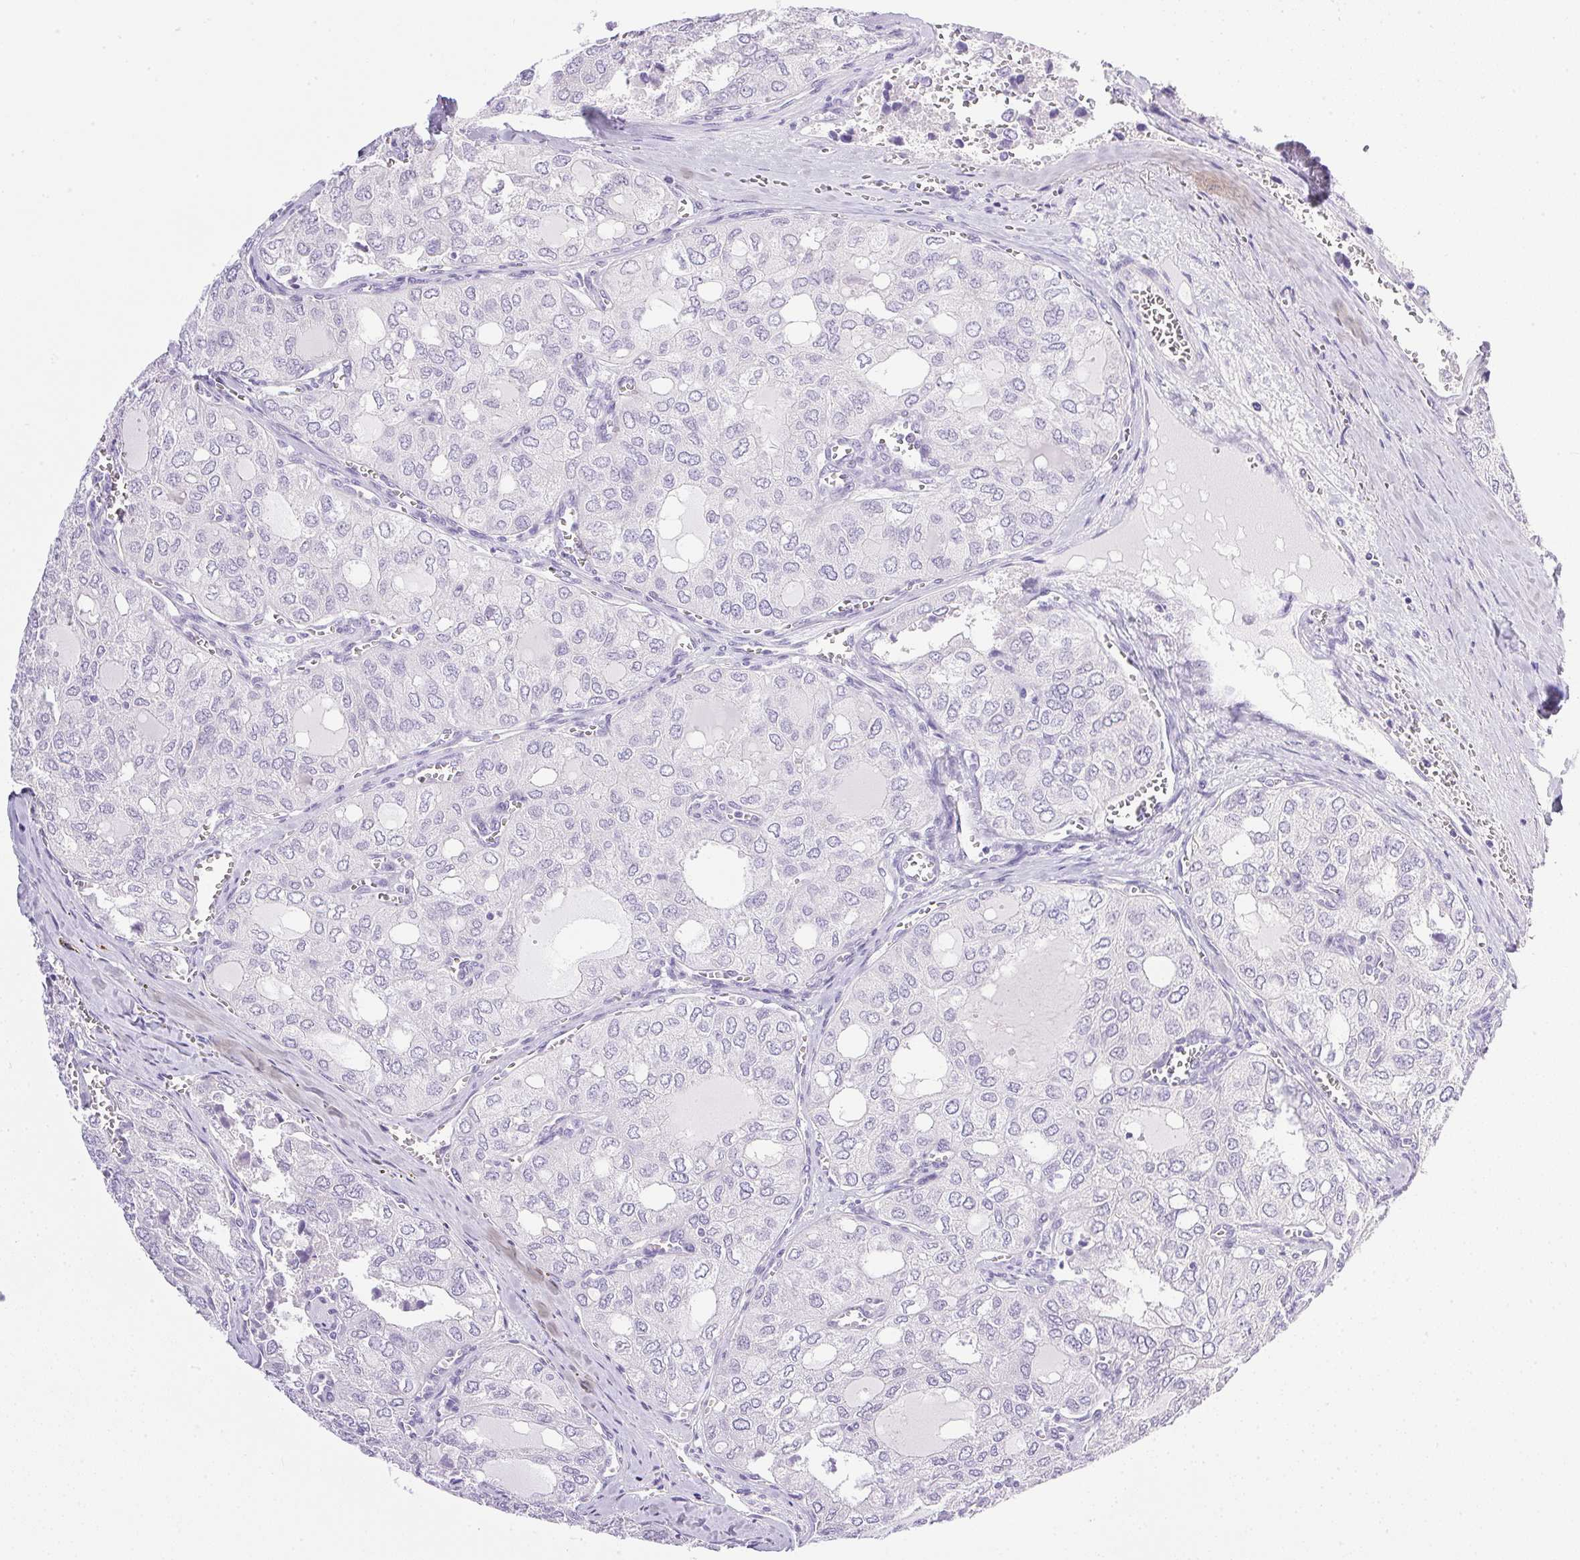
{"staining": {"intensity": "negative", "quantity": "none", "location": "none"}, "tissue": "thyroid cancer", "cell_type": "Tumor cells", "image_type": "cancer", "snomed": [{"axis": "morphology", "description": "Follicular adenoma carcinoma, NOS"}, {"axis": "topography", "description": "Thyroid gland"}], "caption": "Follicular adenoma carcinoma (thyroid) was stained to show a protein in brown. There is no significant staining in tumor cells.", "gene": "ATP6V0A4", "patient": {"sex": "male", "age": 75}}